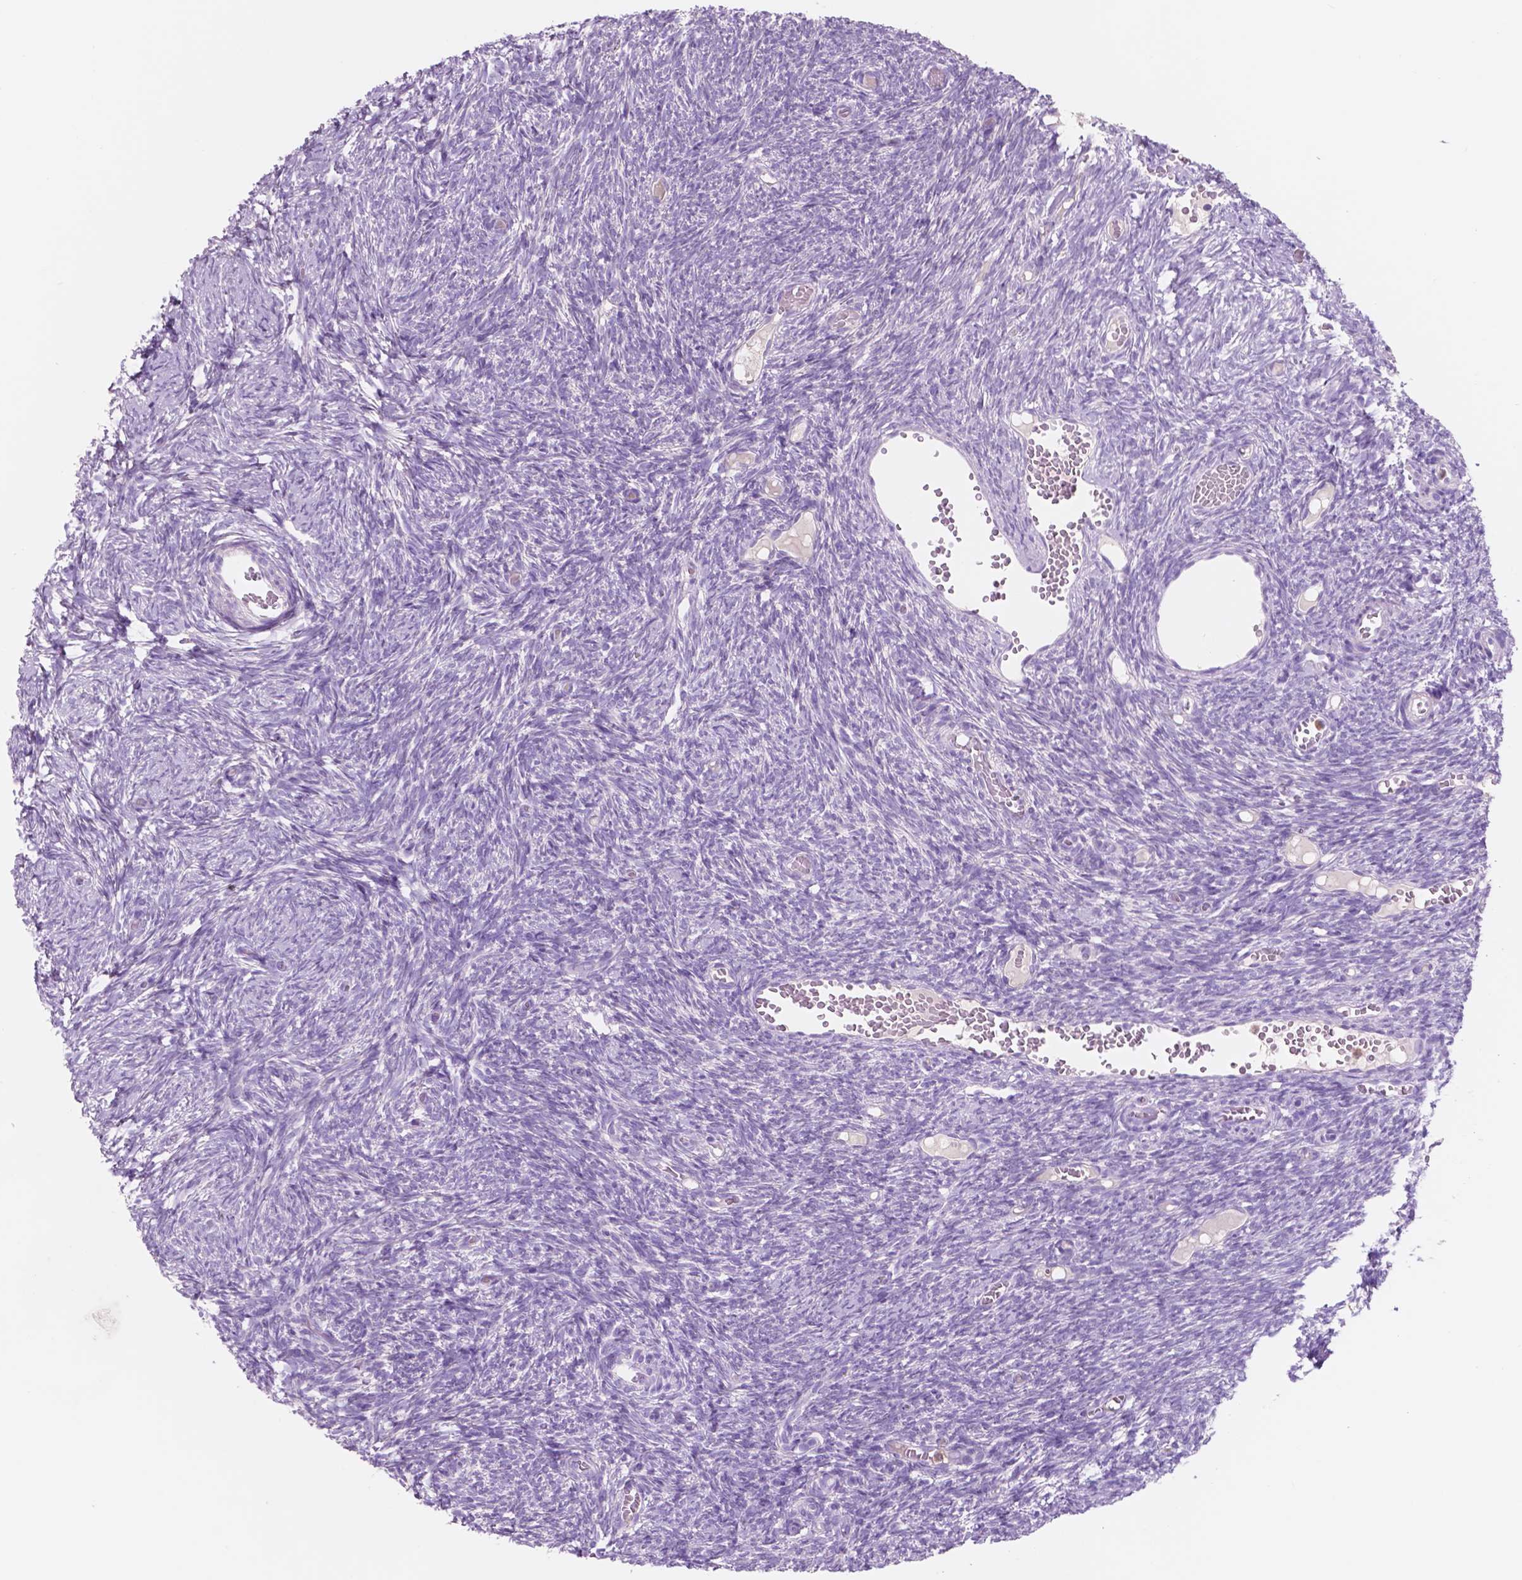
{"staining": {"intensity": "negative", "quantity": "none", "location": "none"}, "tissue": "ovary", "cell_type": "Follicle cells", "image_type": "normal", "snomed": [{"axis": "morphology", "description": "Normal tissue, NOS"}, {"axis": "topography", "description": "Ovary"}], "caption": "This image is of normal ovary stained with immunohistochemistry to label a protein in brown with the nuclei are counter-stained blue. There is no expression in follicle cells. The staining was performed using DAB (3,3'-diaminobenzidine) to visualize the protein expression in brown, while the nuclei were stained in blue with hematoxylin (Magnification: 20x).", "gene": "CUZD1", "patient": {"sex": "female", "age": 39}}